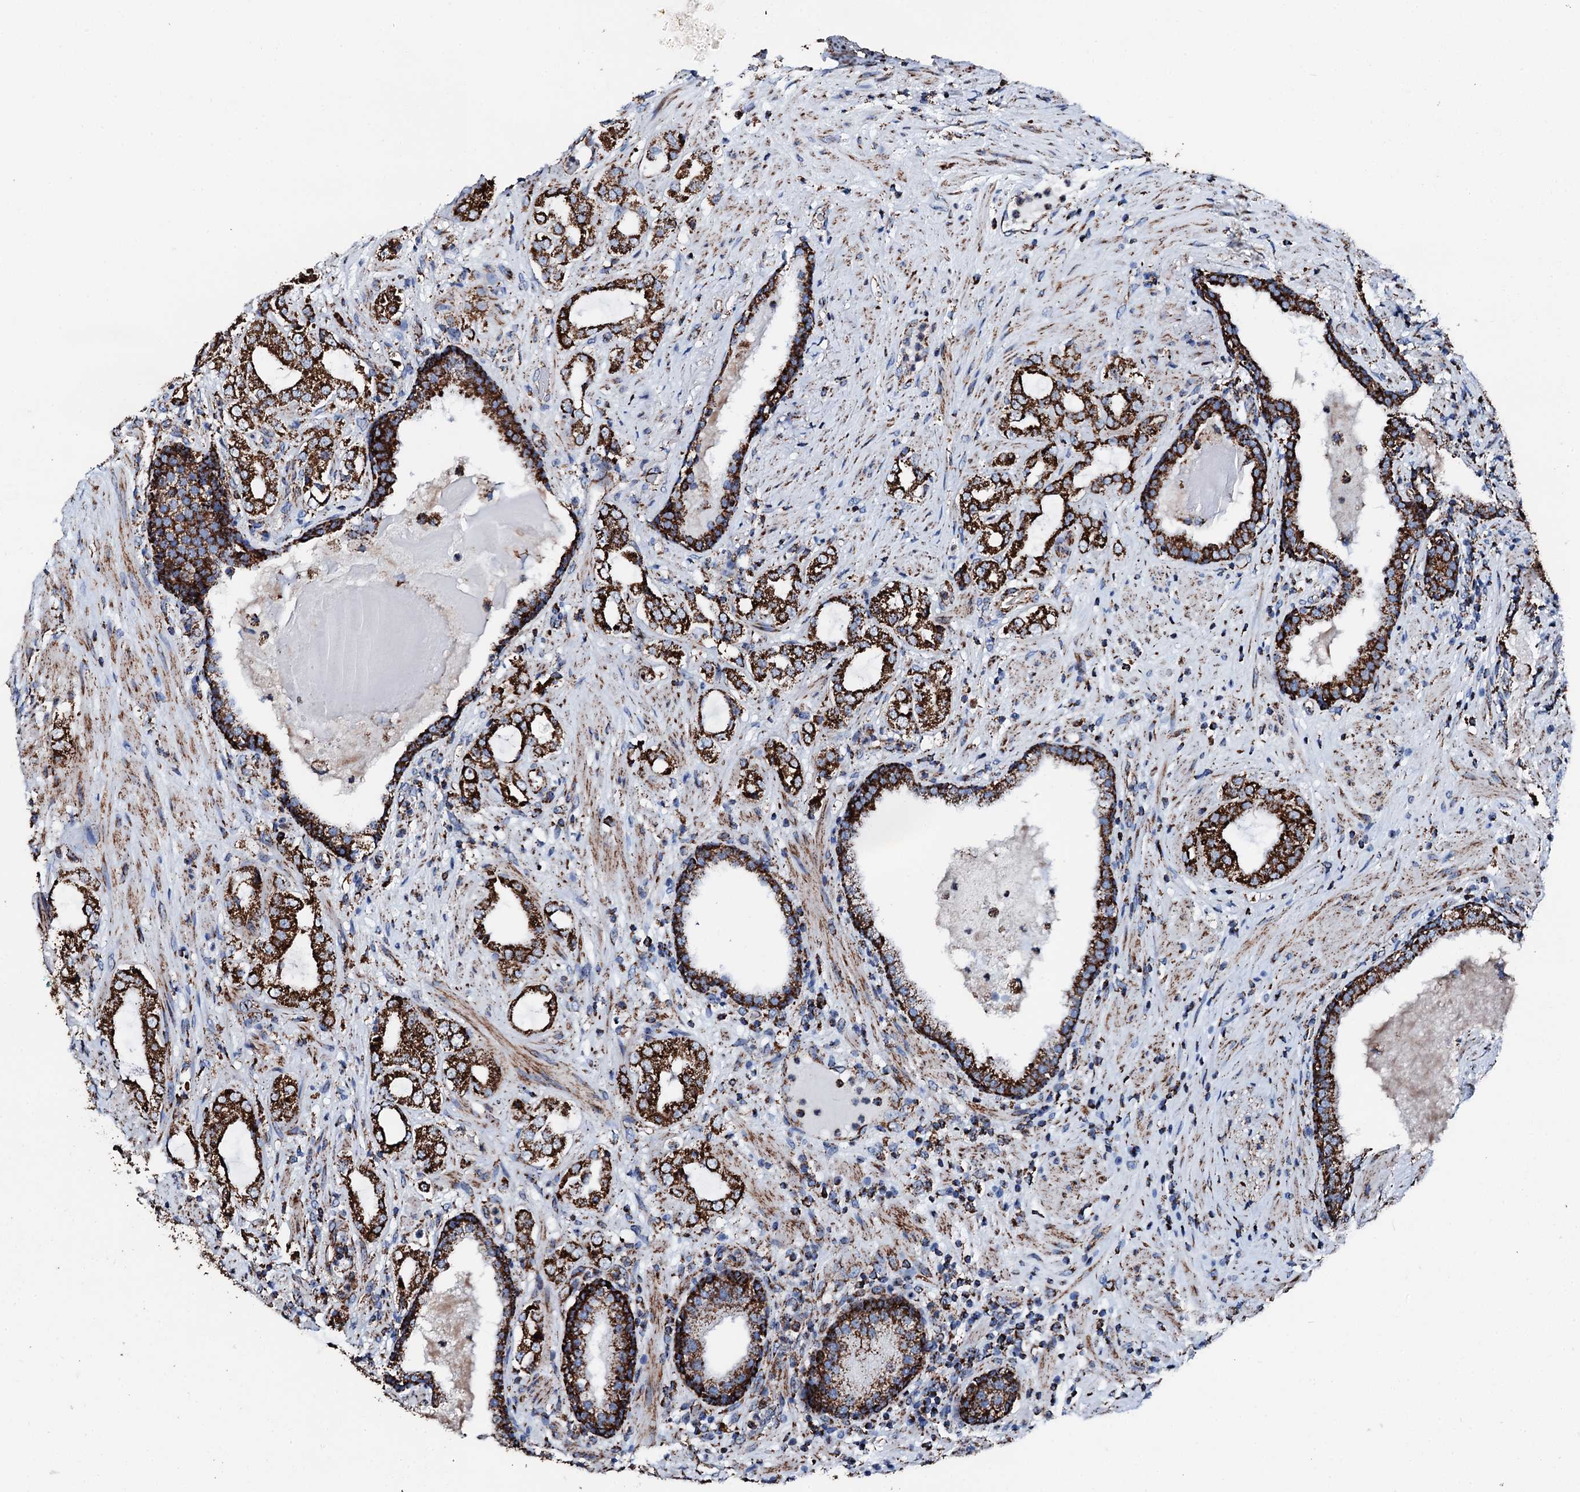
{"staining": {"intensity": "strong", "quantity": ">75%", "location": "cytoplasmic/membranous"}, "tissue": "prostate cancer", "cell_type": "Tumor cells", "image_type": "cancer", "snomed": [{"axis": "morphology", "description": "Adenocarcinoma, High grade"}, {"axis": "topography", "description": "Prostate"}], "caption": "Approximately >75% of tumor cells in human high-grade adenocarcinoma (prostate) display strong cytoplasmic/membranous protein positivity as visualized by brown immunohistochemical staining.", "gene": "HADH", "patient": {"sex": "male", "age": 64}}